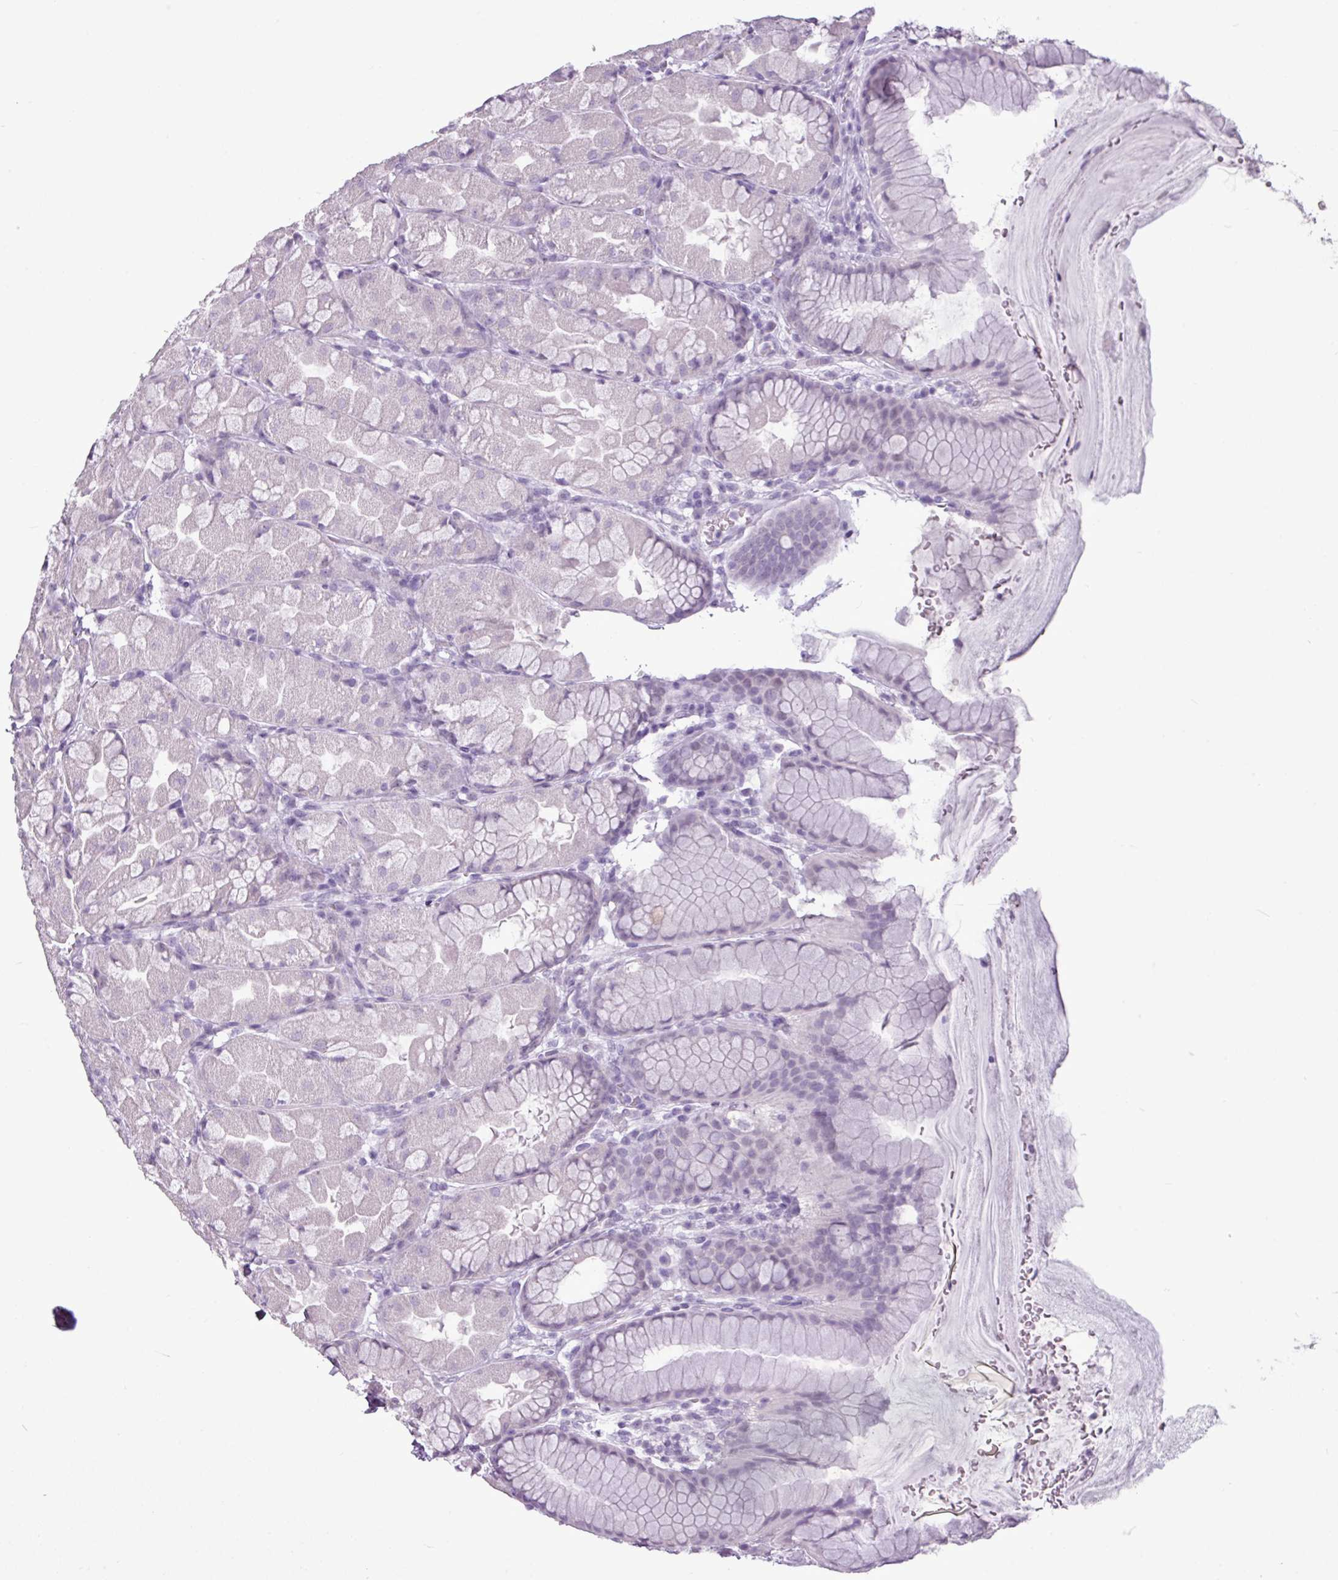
{"staining": {"intensity": "negative", "quantity": "none", "location": "none"}, "tissue": "stomach", "cell_type": "Glandular cells", "image_type": "normal", "snomed": [{"axis": "morphology", "description": "Normal tissue, NOS"}, {"axis": "topography", "description": "Stomach"}], "caption": "DAB immunohistochemical staining of normal human stomach displays no significant positivity in glandular cells. (Immunohistochemistry, brightfield microscopy, high magnification).", "gene": "AMY2A", "patient": {"sex": "male", "age": 57}}